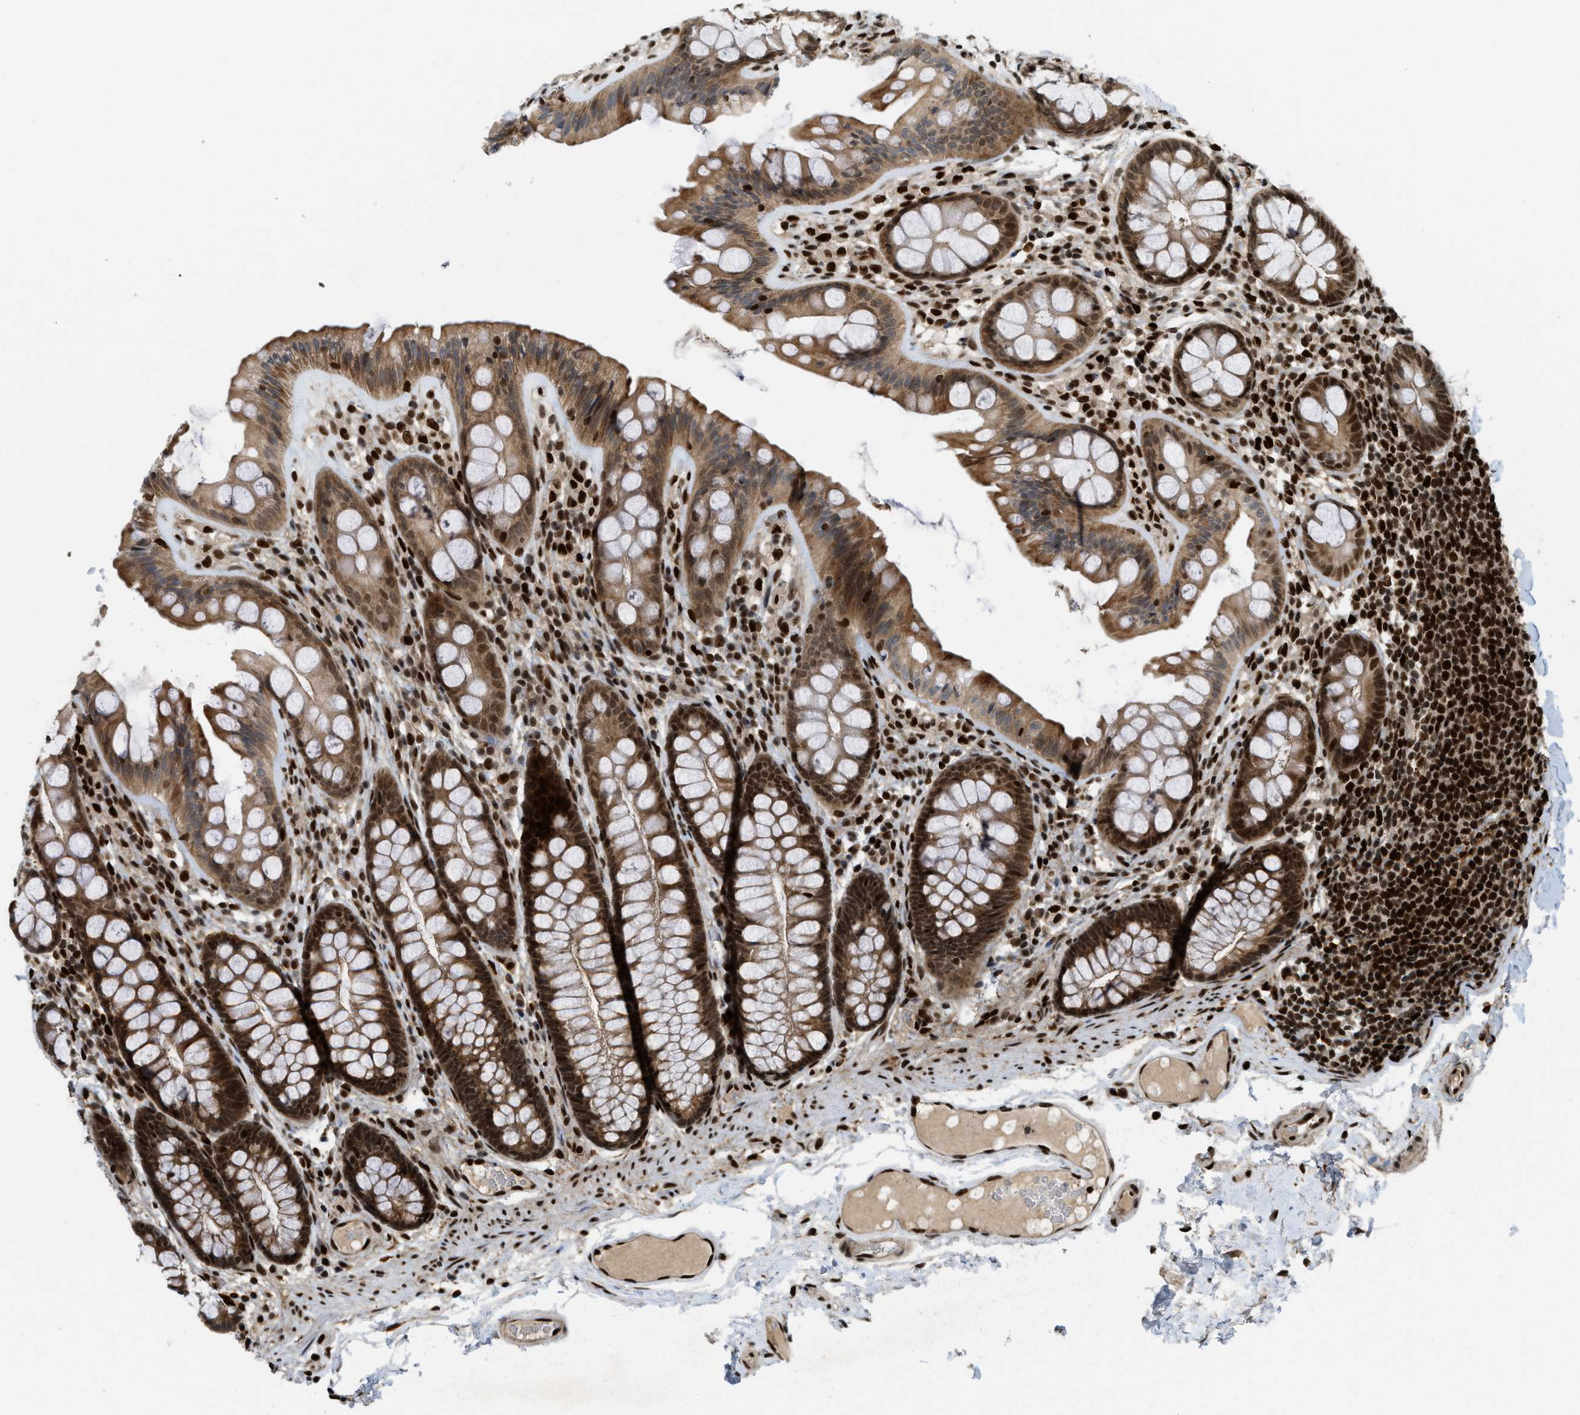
{"staining": {"intensity": "strong", "quantity": ">75%", "location": "cytoplasmic/membranous,nuclear"}, "tissue": "colon", "cell_type": "Endothelial cells", "image_type": "normal", "snomed": [{"axis": "morphology", "description": "Normal tissue, NOS"}, {"axis": "topography", "description": "Colon"}], "caption": "Endothelial cells show high levels of strong cytoplasmic/membranous,nuclear expression in about >75% of cells in unremarkable colon.", "gene": "RFX5", "patient": {"sex": "female", "age": 56}}